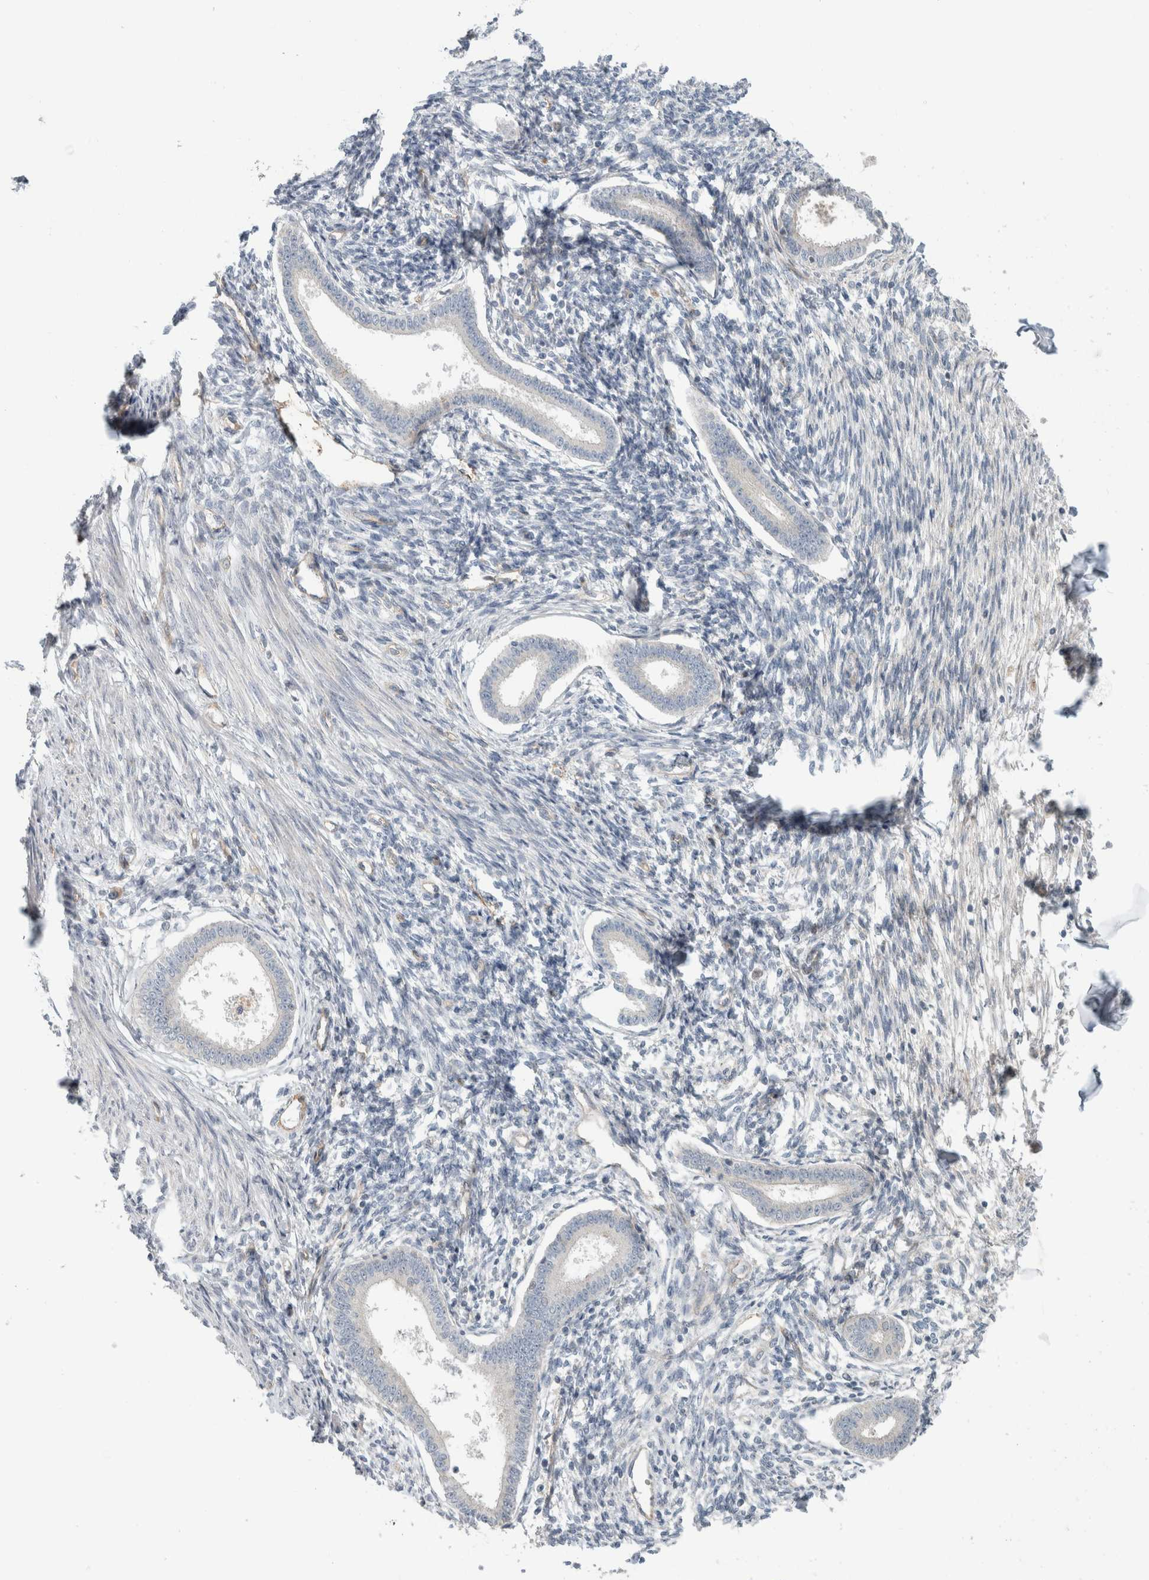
{"staining": {"intensity": "negative", "quantity": "none", "location": "none"}, "tissue": "endometrium", "cell_type": "Cells in endometrial stroma", "image_type": "normal", "snomed": [{"axis": "morphology", "description": "Normal tissue, NOS"}, {"axis": "topography", "description": "Endometrium"}], "caption": "High power microscopy micrograph of an immunohistochemistry histopathology image of normal endometrium, revealing no significant expression in cells in endometrial stroma. (Stains: DAB IHC with hematoxylin counter stain, Microscopy: brightfield microscopy at high magnification).", "gene": "KPNA5", "patient": {"sex": "female", "age": 56}}